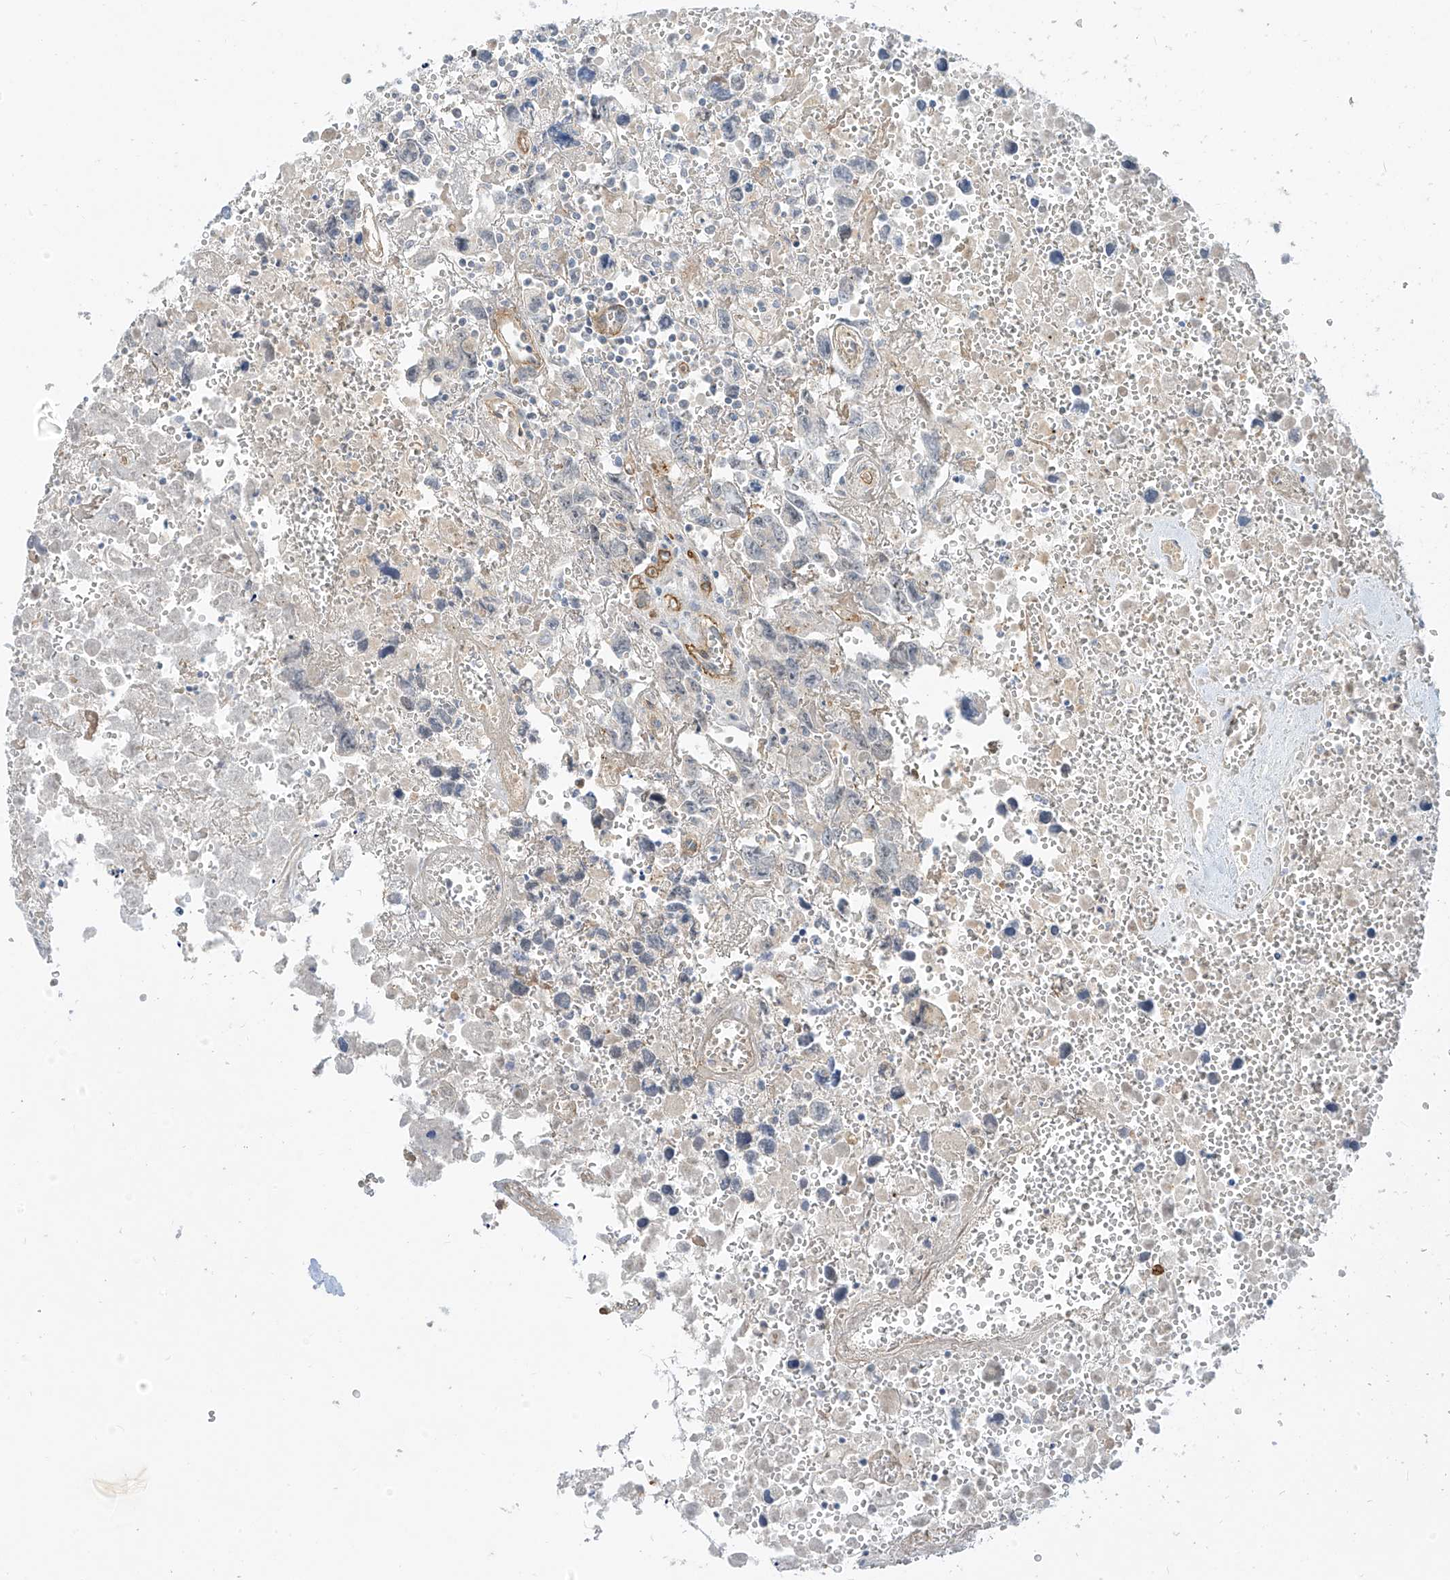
{"staining": {"intensity": "negative", "quantity": "none", "location": "none"}, "tissue": "testis cancer", "cell_type": "Tumor cells", "image_type": "cancer", "snomed": [{"axis": "morphology", "description": "Carcinoma, Embryonal, NOS"}, {"axis": "topography", "description": "Testis"}], "caption": "DAB (3,3'-diaminobenzidine) immunohistochemical staining of embryonal carcinoma (testis) reveals no significant expression in tumor cells.", "gene": "C2orf42", "patient": {"sex": "male", "age": 31}}